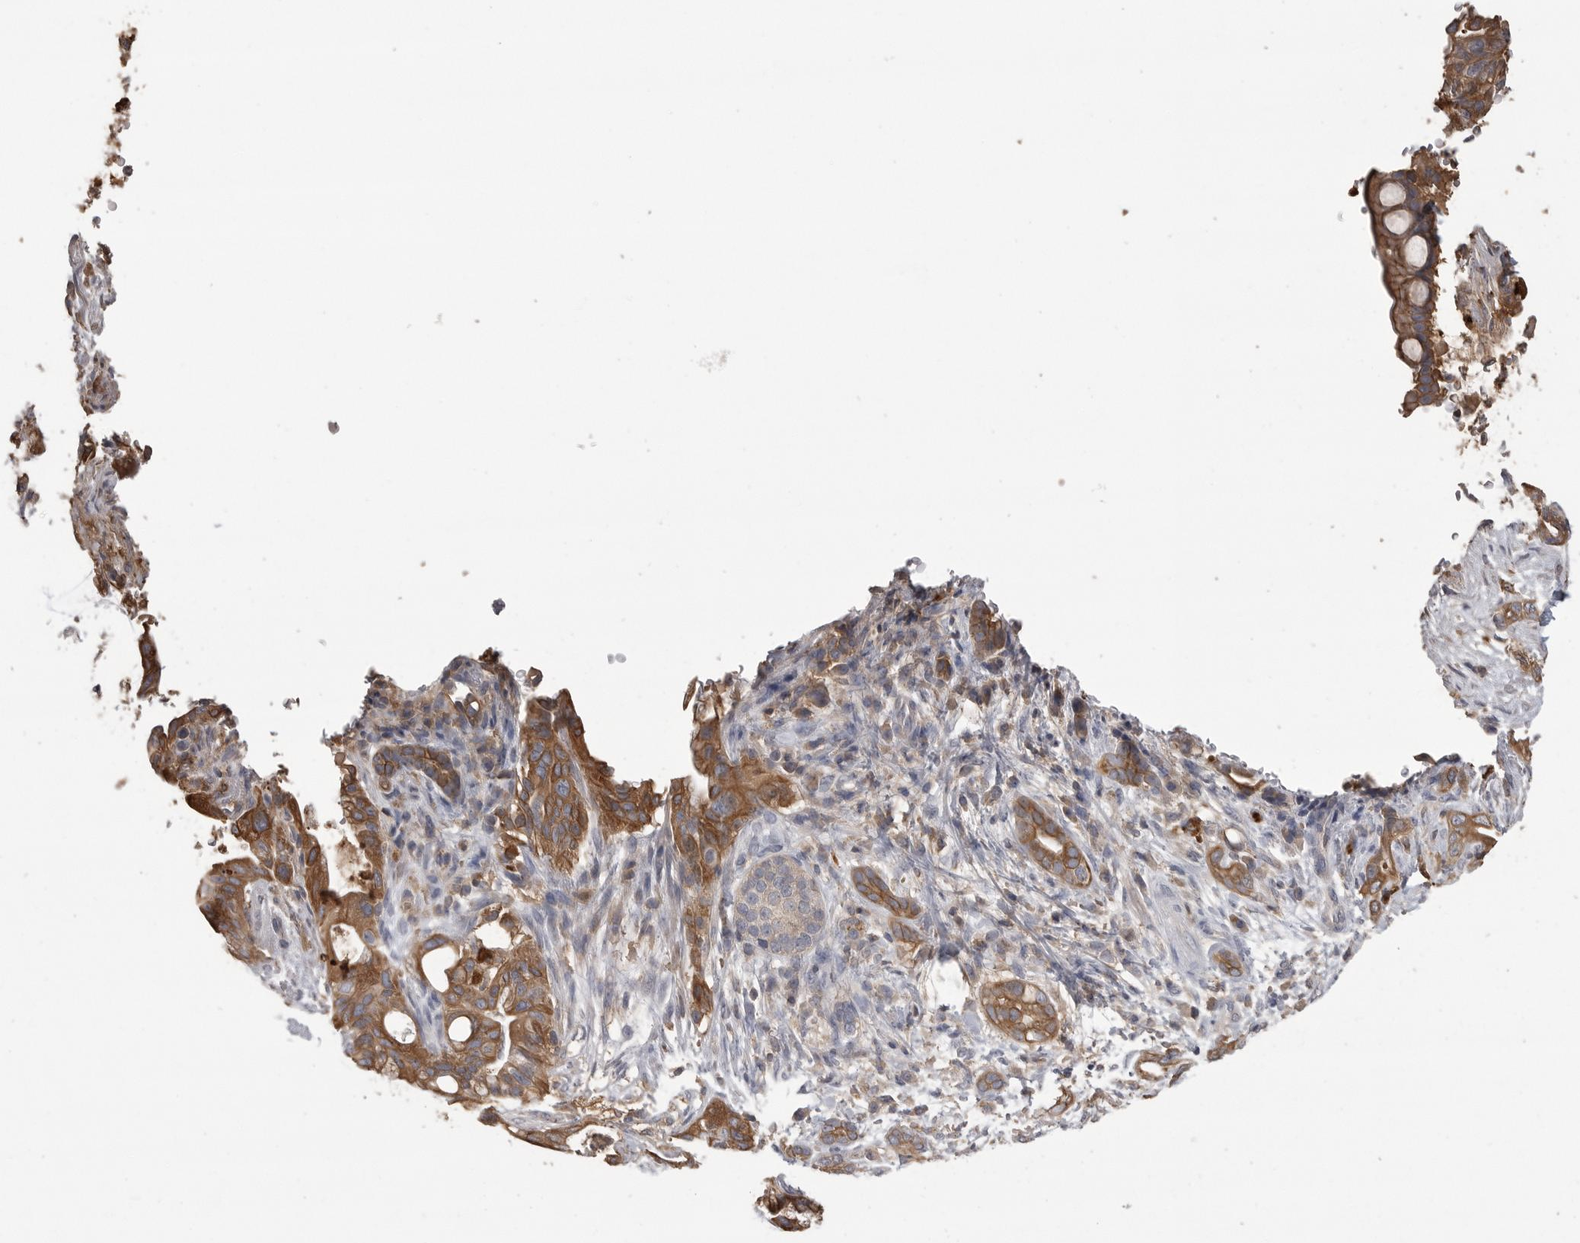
{"staining": {"intensity": "moderate", "quantity": ">75%", "location": "cytoplasmic/membranous"}, "tissue": "pancreatic cancer", "cell_type": "Tumor cells", "image_type": "cancer", "snomed": [{"axis": "morphology", "description": "Adenocarcinoma, NOS"}, {"axis": "topography", "description": "Pancreas"}], "caption": "Immunohistochemistry of human pancreatic cancer (adenocarcinoma) reveals medium levels of moderate cytoplasmic/membranous staining in about >75% of tumor cells. (DAB IHC with brightfield microscopy, high magnification).", "gene": "CMTM6", "patient": {"sex": "male", "age": 58}}